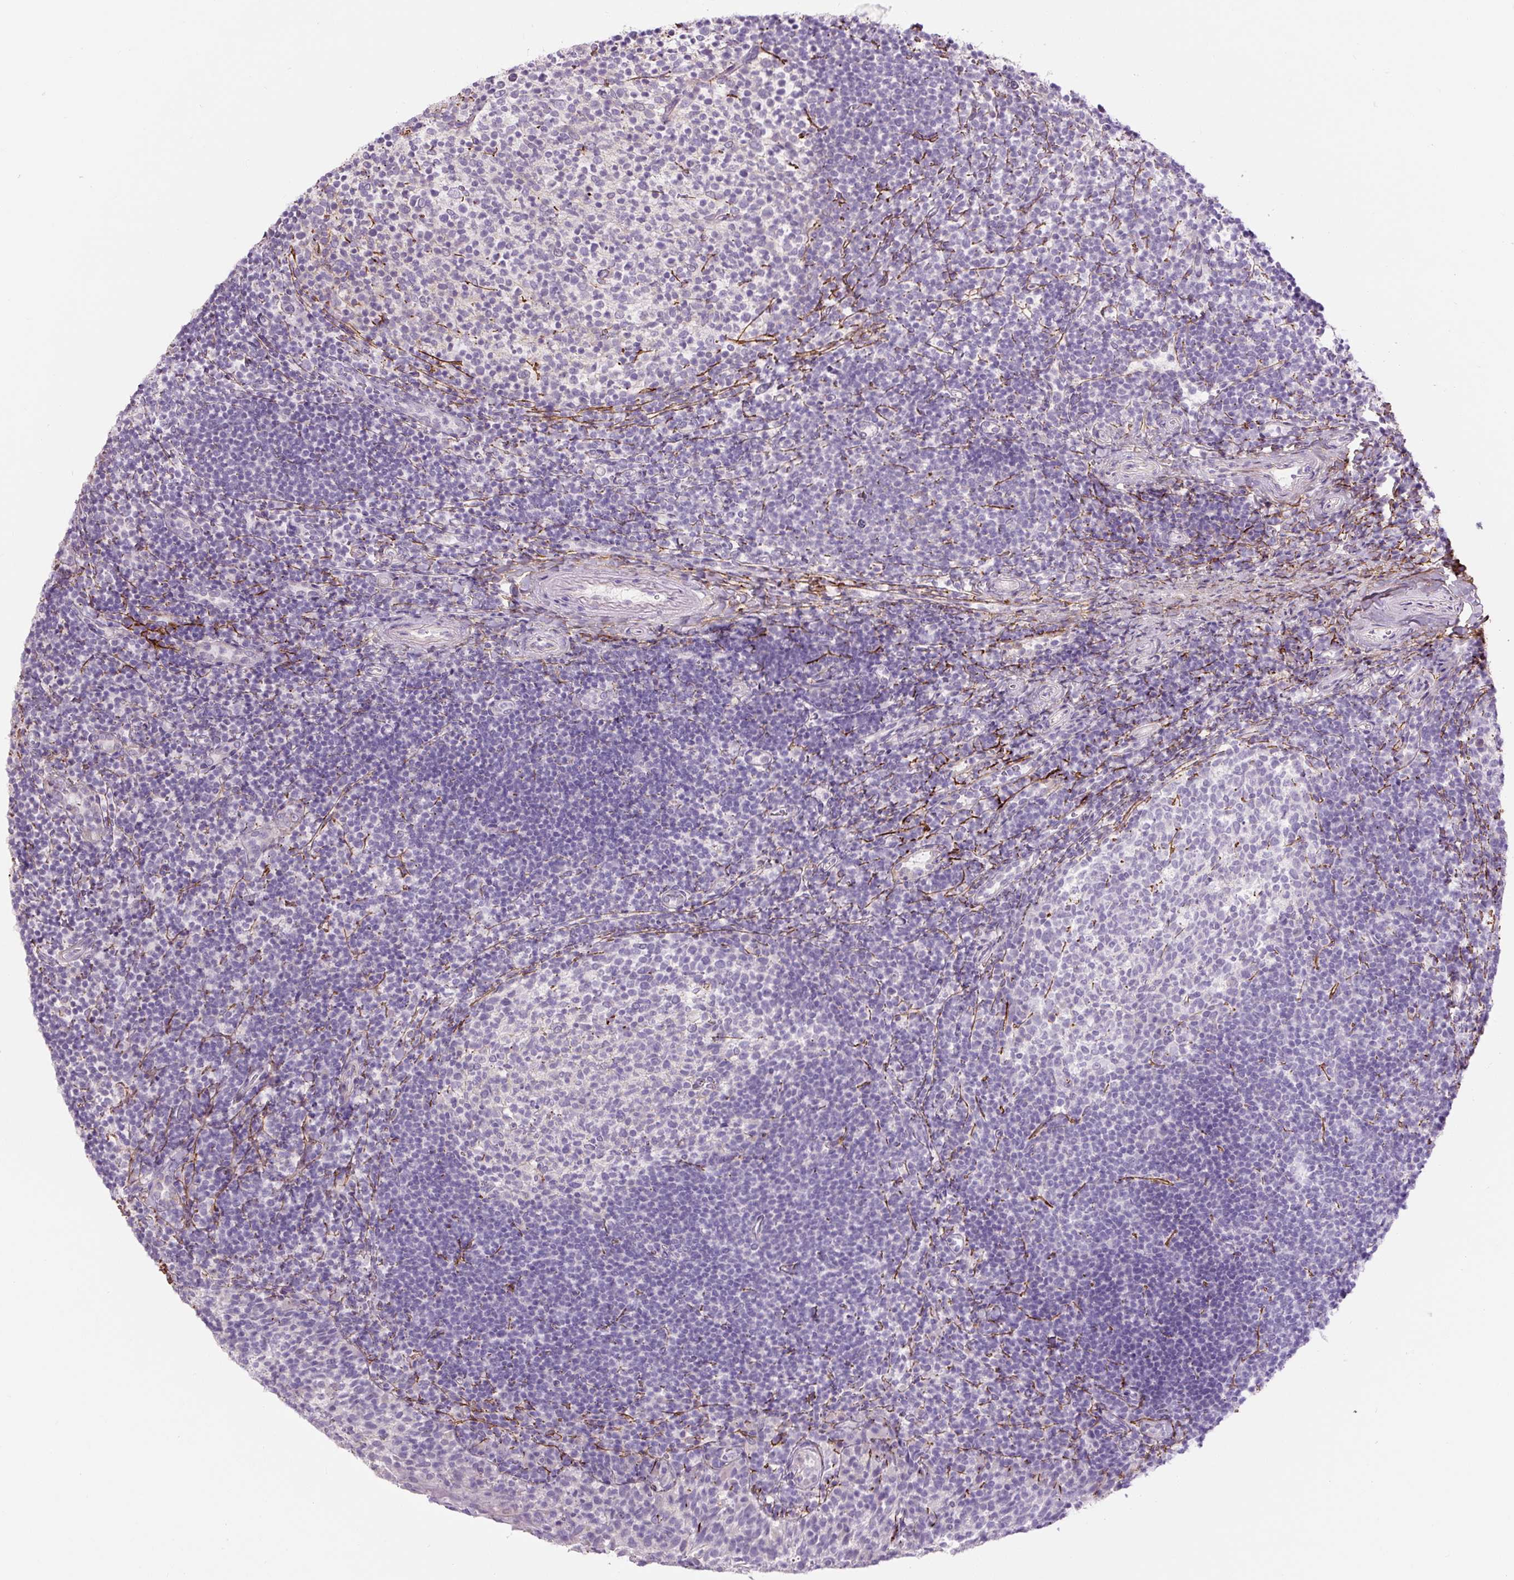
{"staining": {"intensity": "negative", "quantity": "none", "location": "none"}, "tissue": "tonsil", "cell_type": "Germinal center cells", "image_type": "normal", "snomed": [{"axis": "morphology", "description": "Normal tissue, NOS"}, {"axis": "topography", "description": "Tonsil"}], "caption": "A histopathology image of tonsil stained for a protein demonstrates no brown staining in germinal center cells. The staining is performed using DAB brown chromogen with nuclei counter-stained in using hematoxylin.", "gene": "FBN1", "patient": {"sex": "female", "age": 10}}